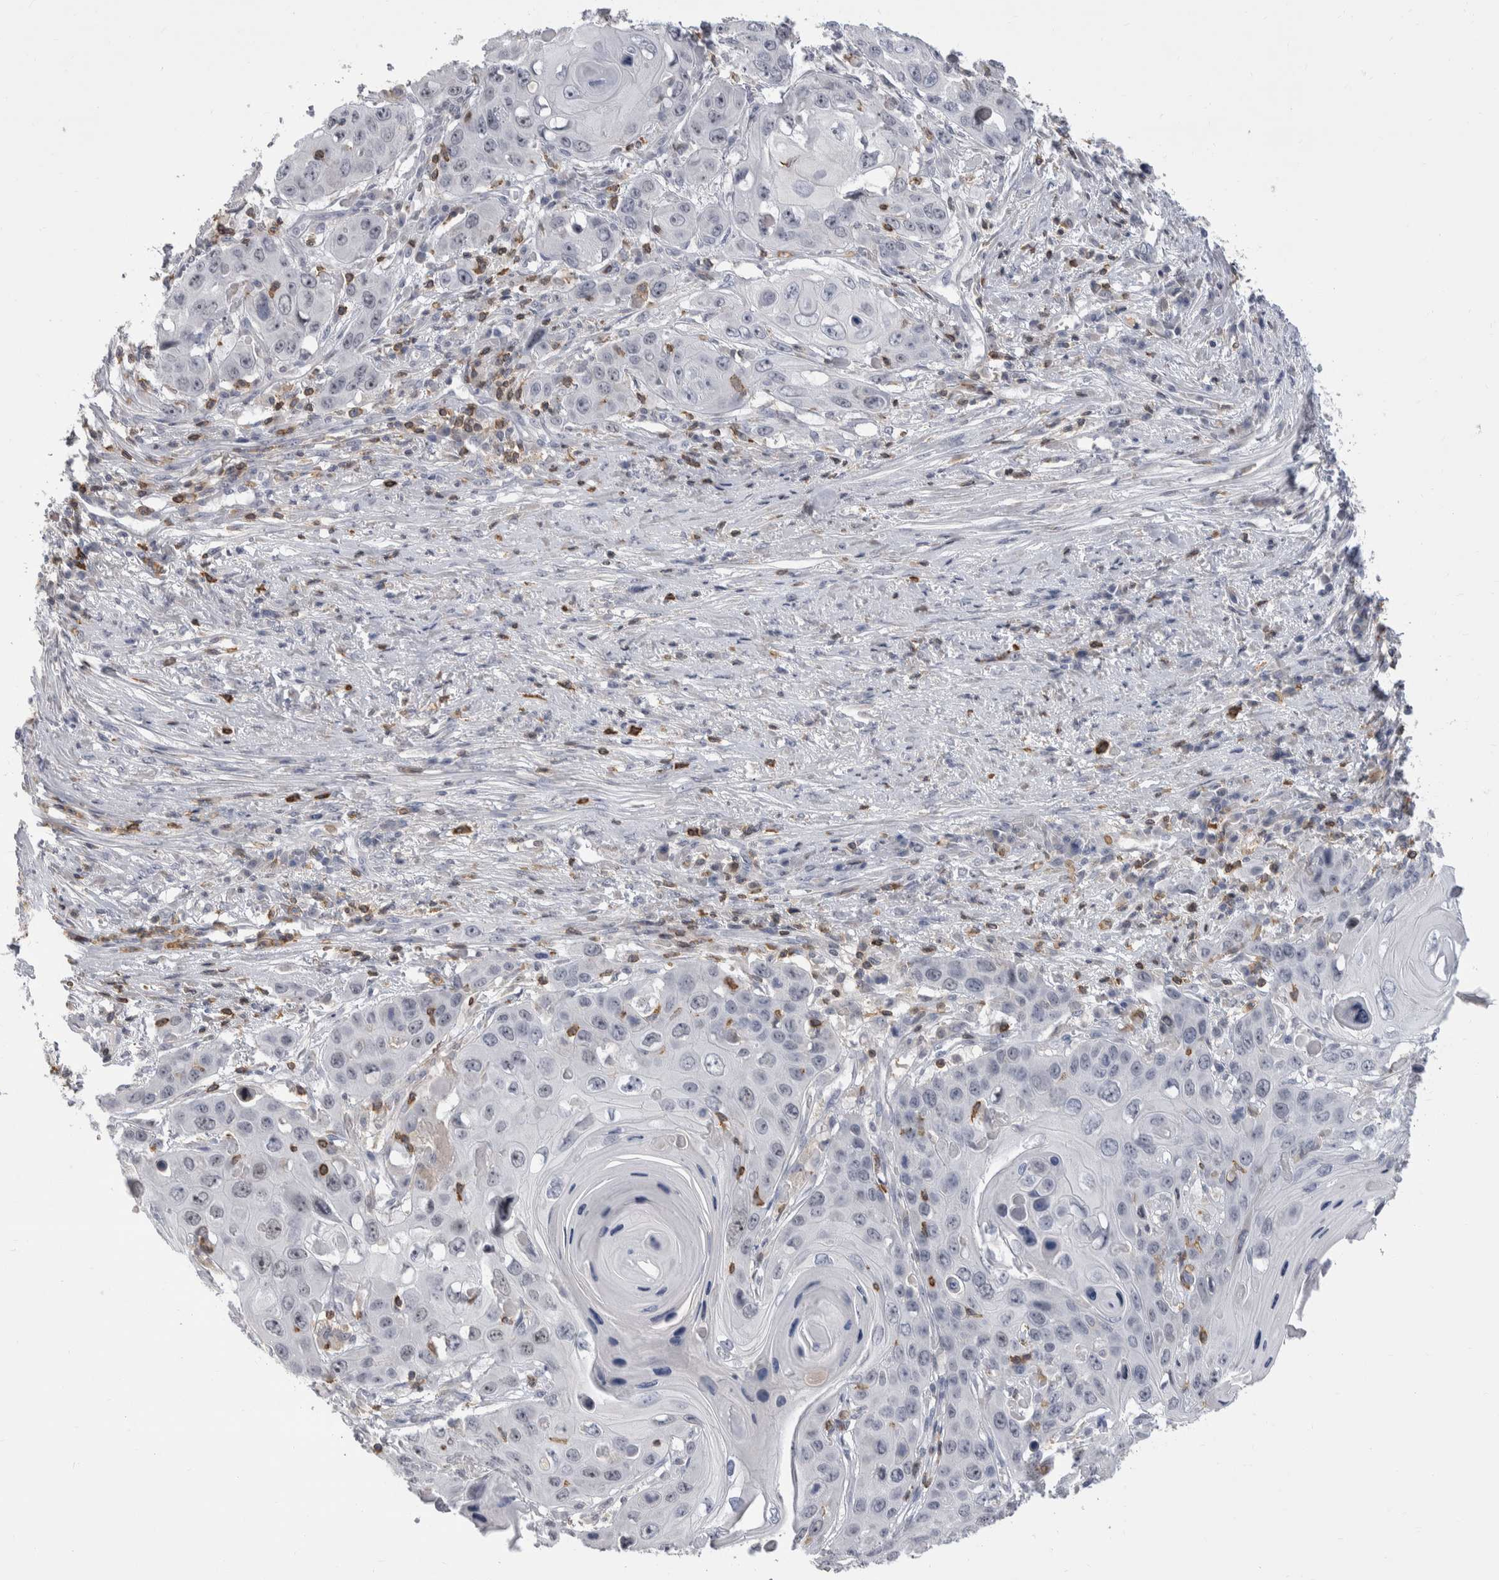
{"staining": {"intensity": "negative", "quantity": "none", "location": "none"}, "tissue": "skin cancer", "cell_type": "Tumor cells", "image_type": "cancer", "snomed": [{"axis": "morphology", "description": "Squamous cell carcinoma, NOS"}, {"axis": "topography", "description": "Skin"}], "caption": "Protein analysis of squamous cell carcinoma (skin) displays no significant expression in tumor cells. (Stains: DAB (3,3'-diaminobenzidine) immunohistochemistry (IHC) with hematoxylin counter stain, Microscopy: brightfield microscopy at high magnification).", "gene": "CEP295NL", "patient": {"sex": "male", "age": 55}}